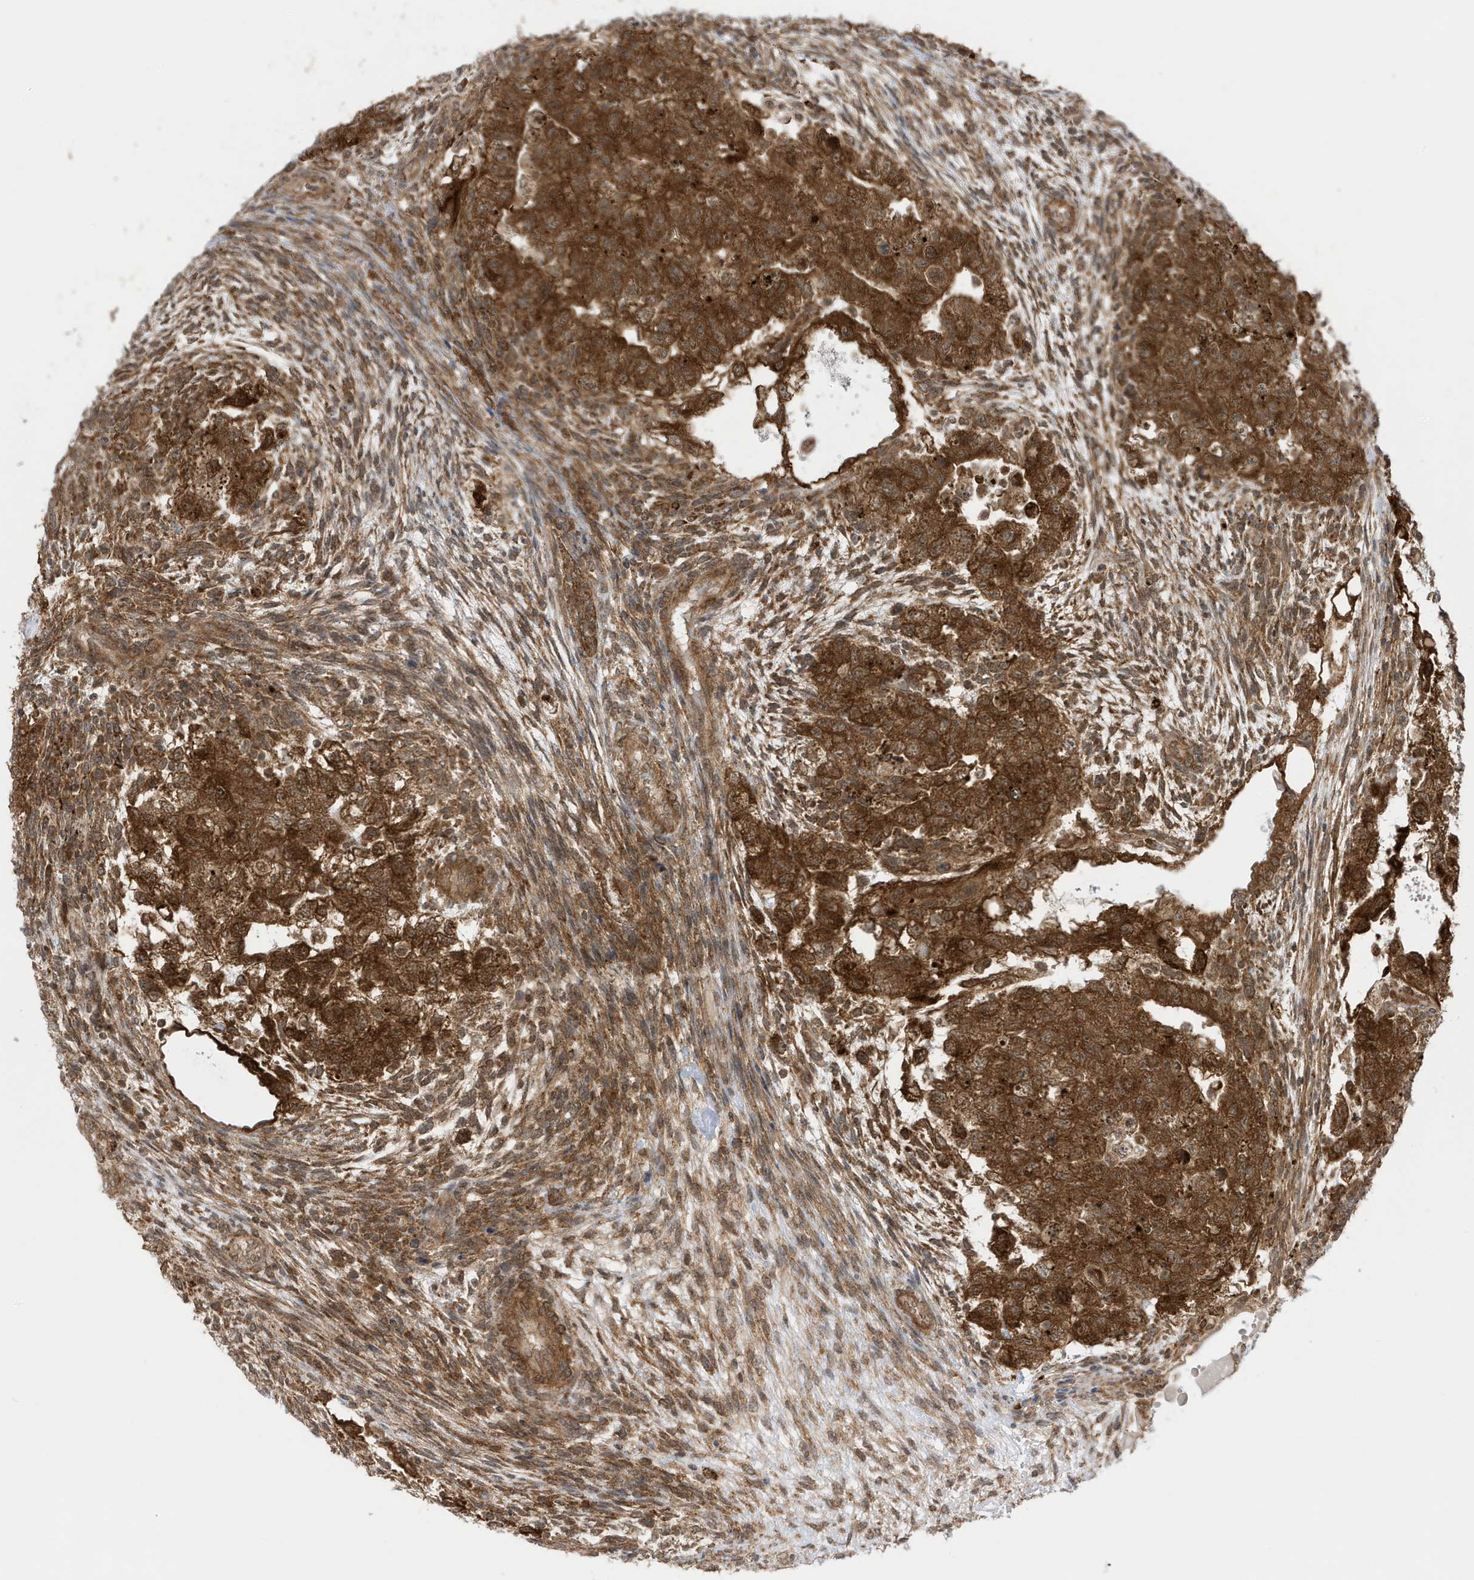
{"staining": {"intensity": "strong", "quantity": ">75%", "location": "cytoplasmic/membranous"}, "tissue": "testis cancer", "cell_type": "Tumor cells", "image_type": "cancer", "snomed": [{"axis": "morphology", "description": "Carcinoma, Embryonal, NOS"}, {"axis": "topography", "description": "Testis"}], "caption": "Embryonal carcinoma (testis) tissue demonstrates strong cytoplasmic/membranous positivity in approximately >75% of tumor cells, visualized by immunohistochemistry.", "gene": "DHX36", "patient": {"sex": "male", "age": 36}}